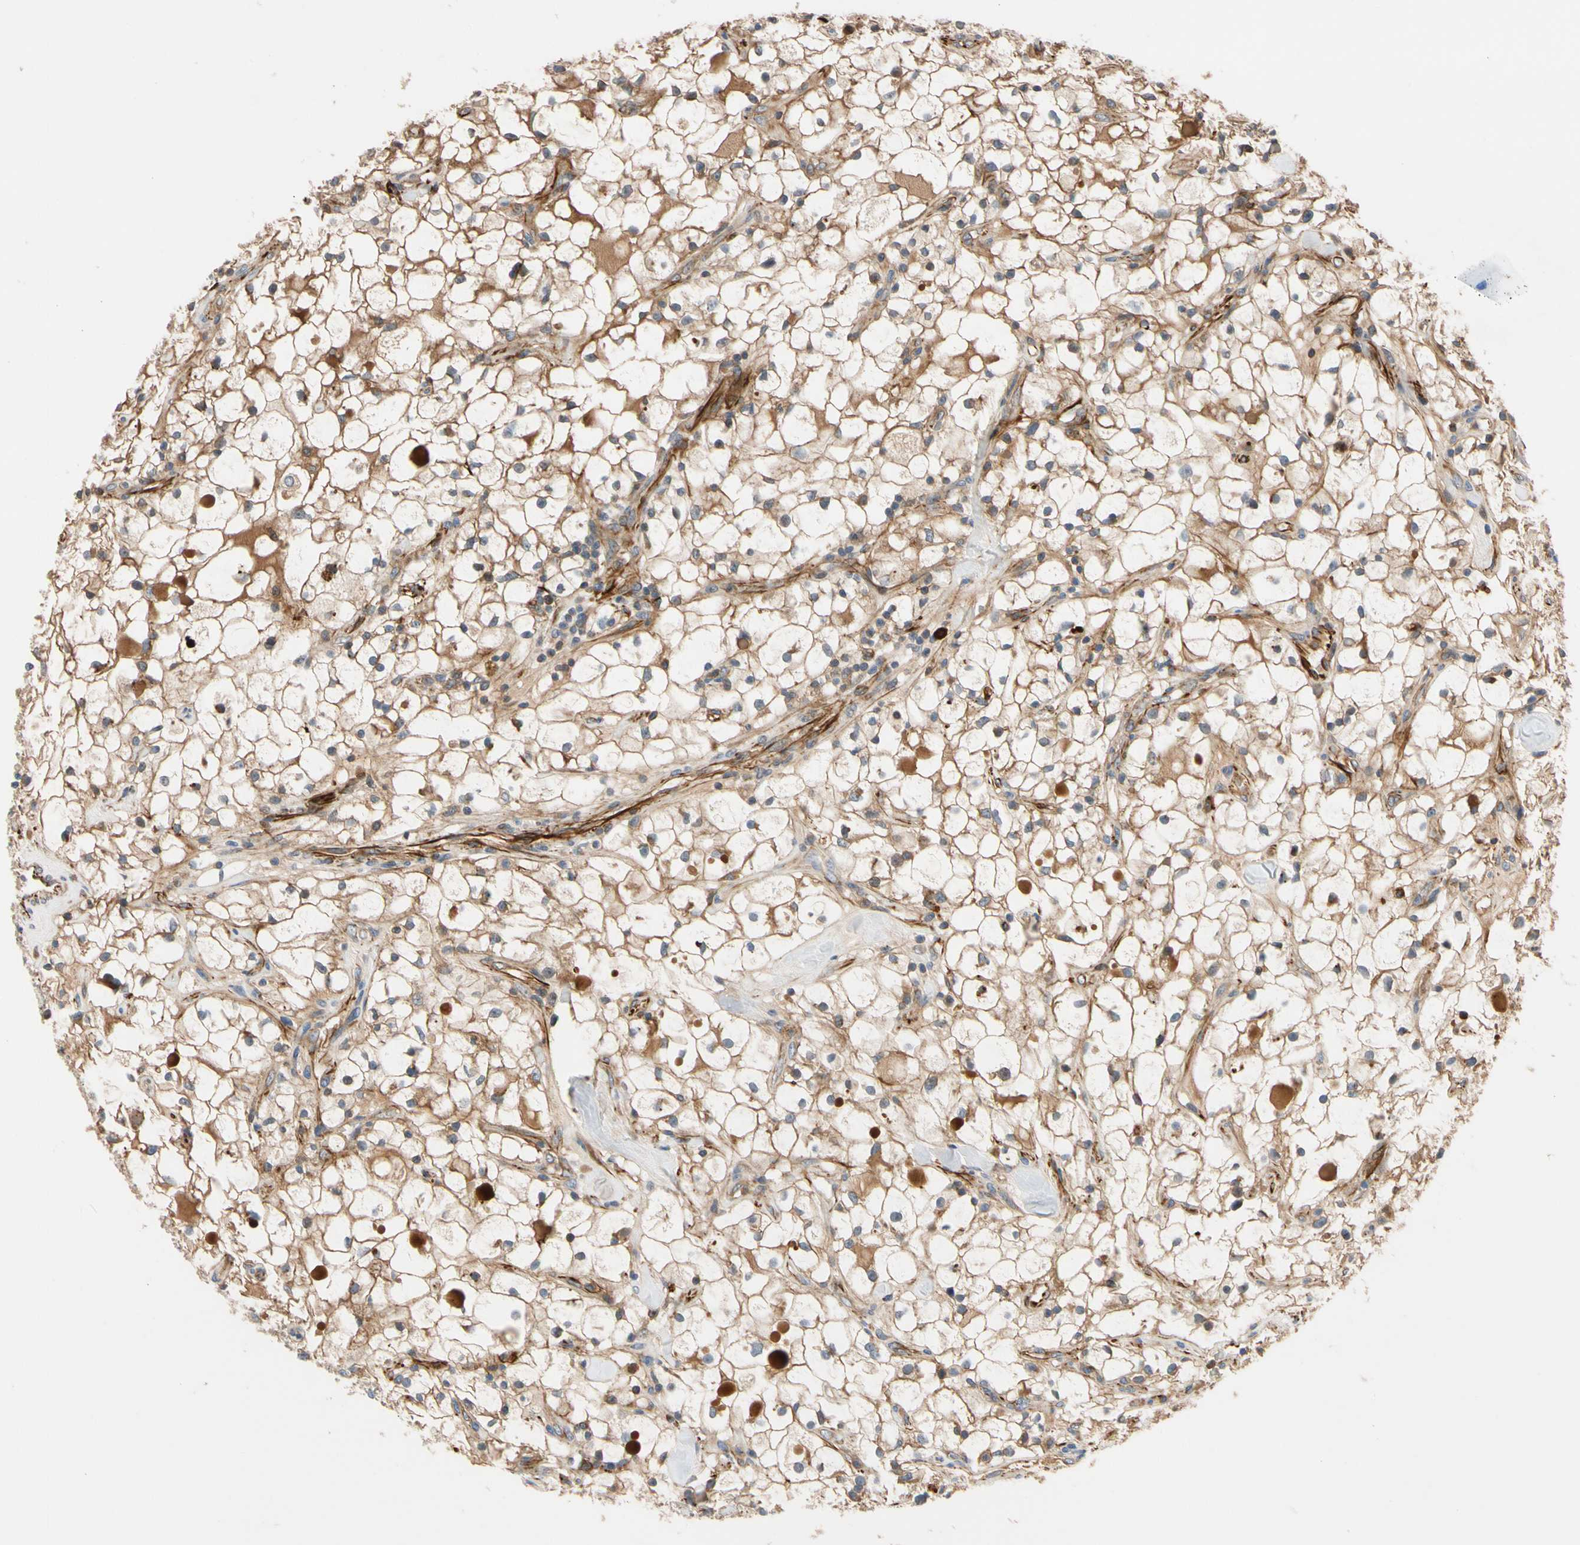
{"staining": {"intensity": "moderate", "quantity": ">75%", "location": "cytoplasmic/membranous"}, "tissue": "renal cancer", "cell_type": "Tumor cells", "image_type": "cancer", "snomed": [{"axis": "morphology", "description": "Adenocarcinoma, NOS"}, {"axis": "topography", "description": "Kidney"}], "caption": "There is medium levels of moderate cytoplasmic/membranous staining in tumor cells of renal cancer, as demonstrated by immunohistochemical staining (brown color).", "gene": "FGD6", "patient": {"sex": "female", "age": 60}}